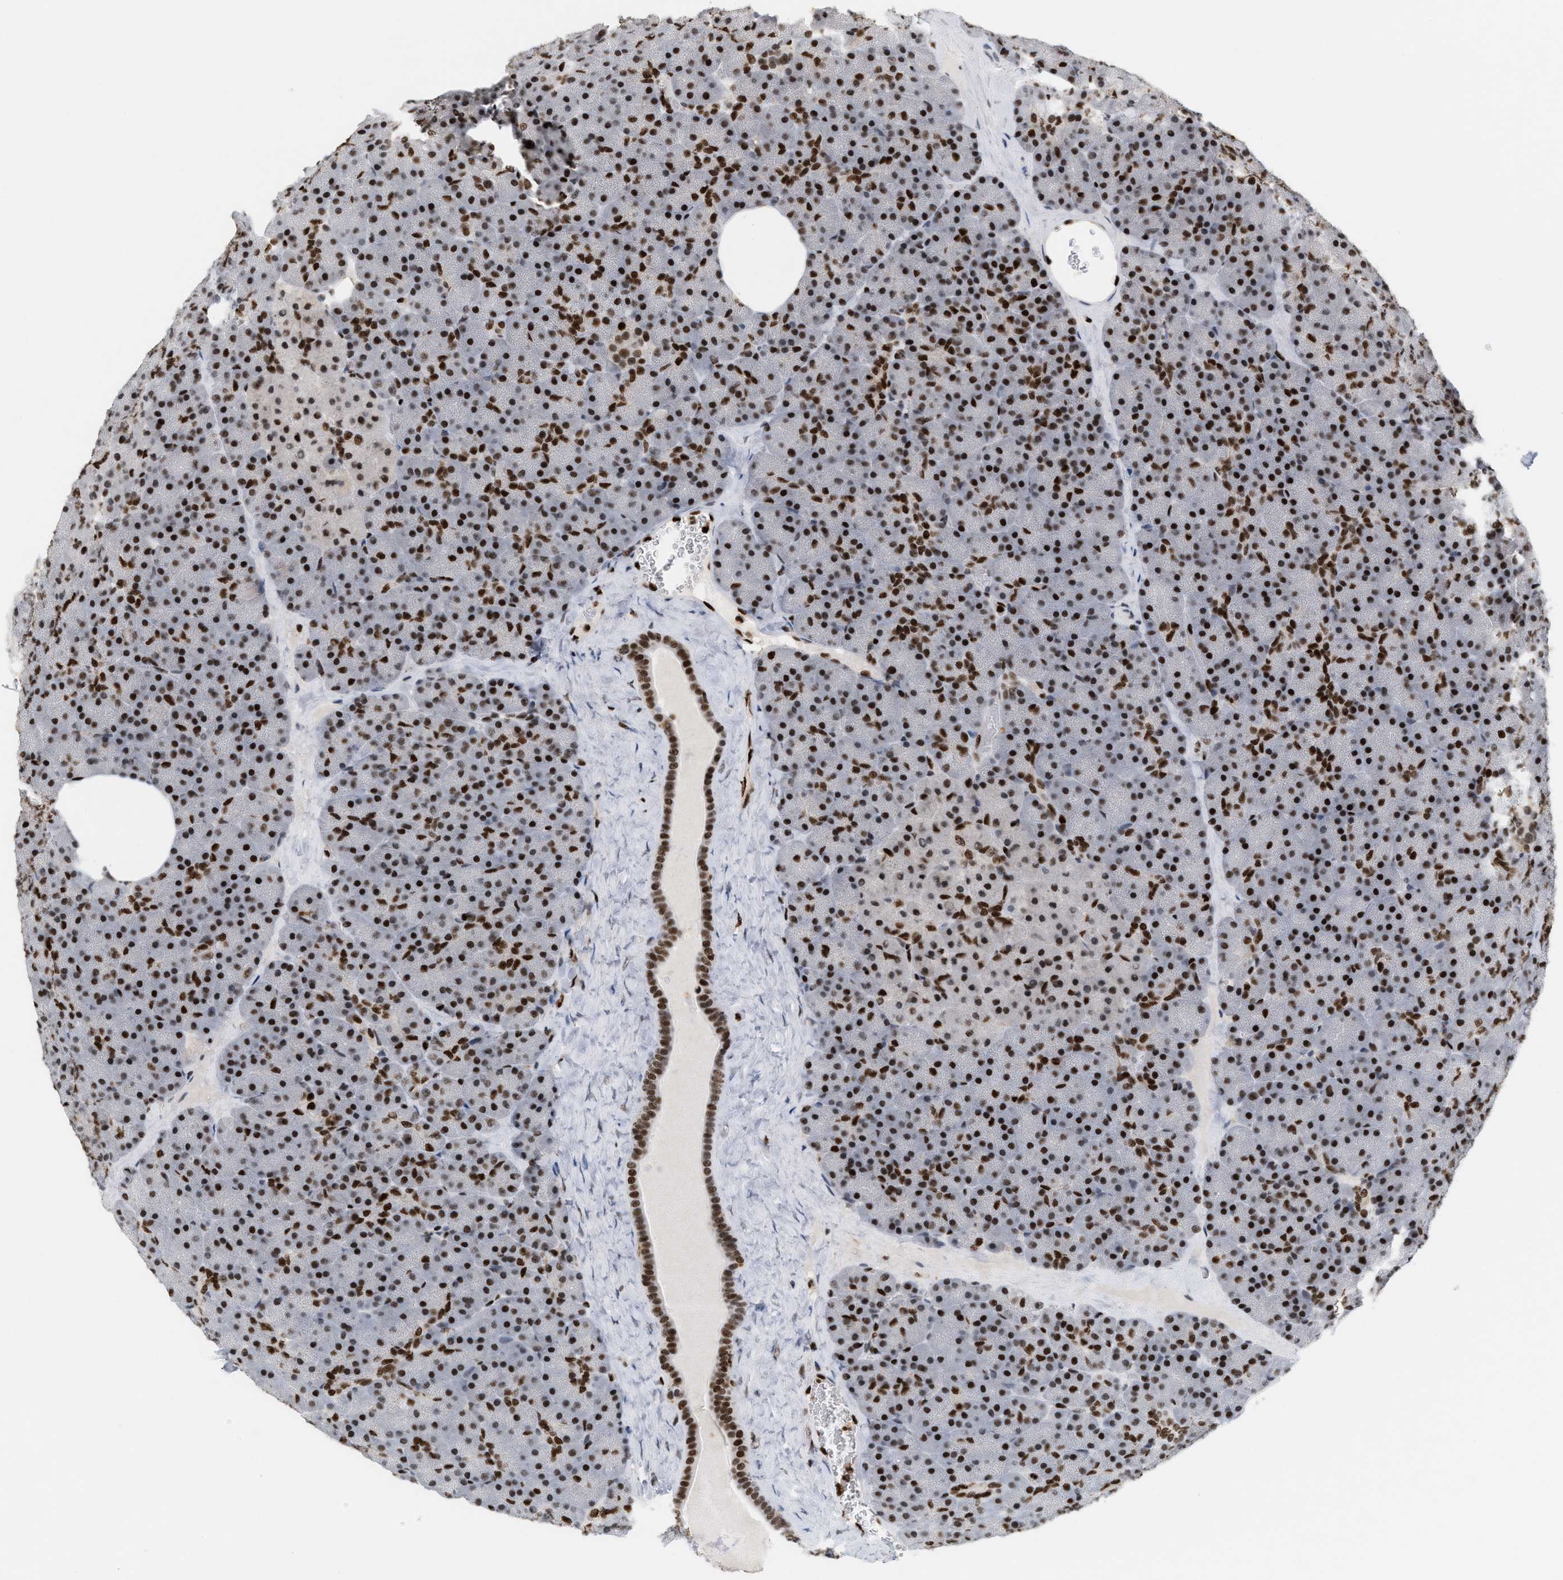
{"staining": {"intensity": "strong", "quantity": ">75%", "location": "nuclear"}, "tissue": "pancreas", "cell_type": "Exocrine glandular cells", "image_type": "normal", "snomed": [{"axis": "morphology", "description": "Normal tissue, NOS"}, {"axis": "morphology", "description": "Carcinoid, malignant, NOS"}, {"axis": "topography", "description": "Pancreas"}], "caption": "Immunohistochemistry (IHC) of normal human pancreas demonstrates high levels of strong nuclear expression in approximately >75% of exocrine glandular cells. The protein of interest is stained brown, and the nuclei are stained in blue (DAB IHC with brightfield microscopy, high magnification).", "gene": "C17orf49", "patient": {"sex": "female", "age": 35}}